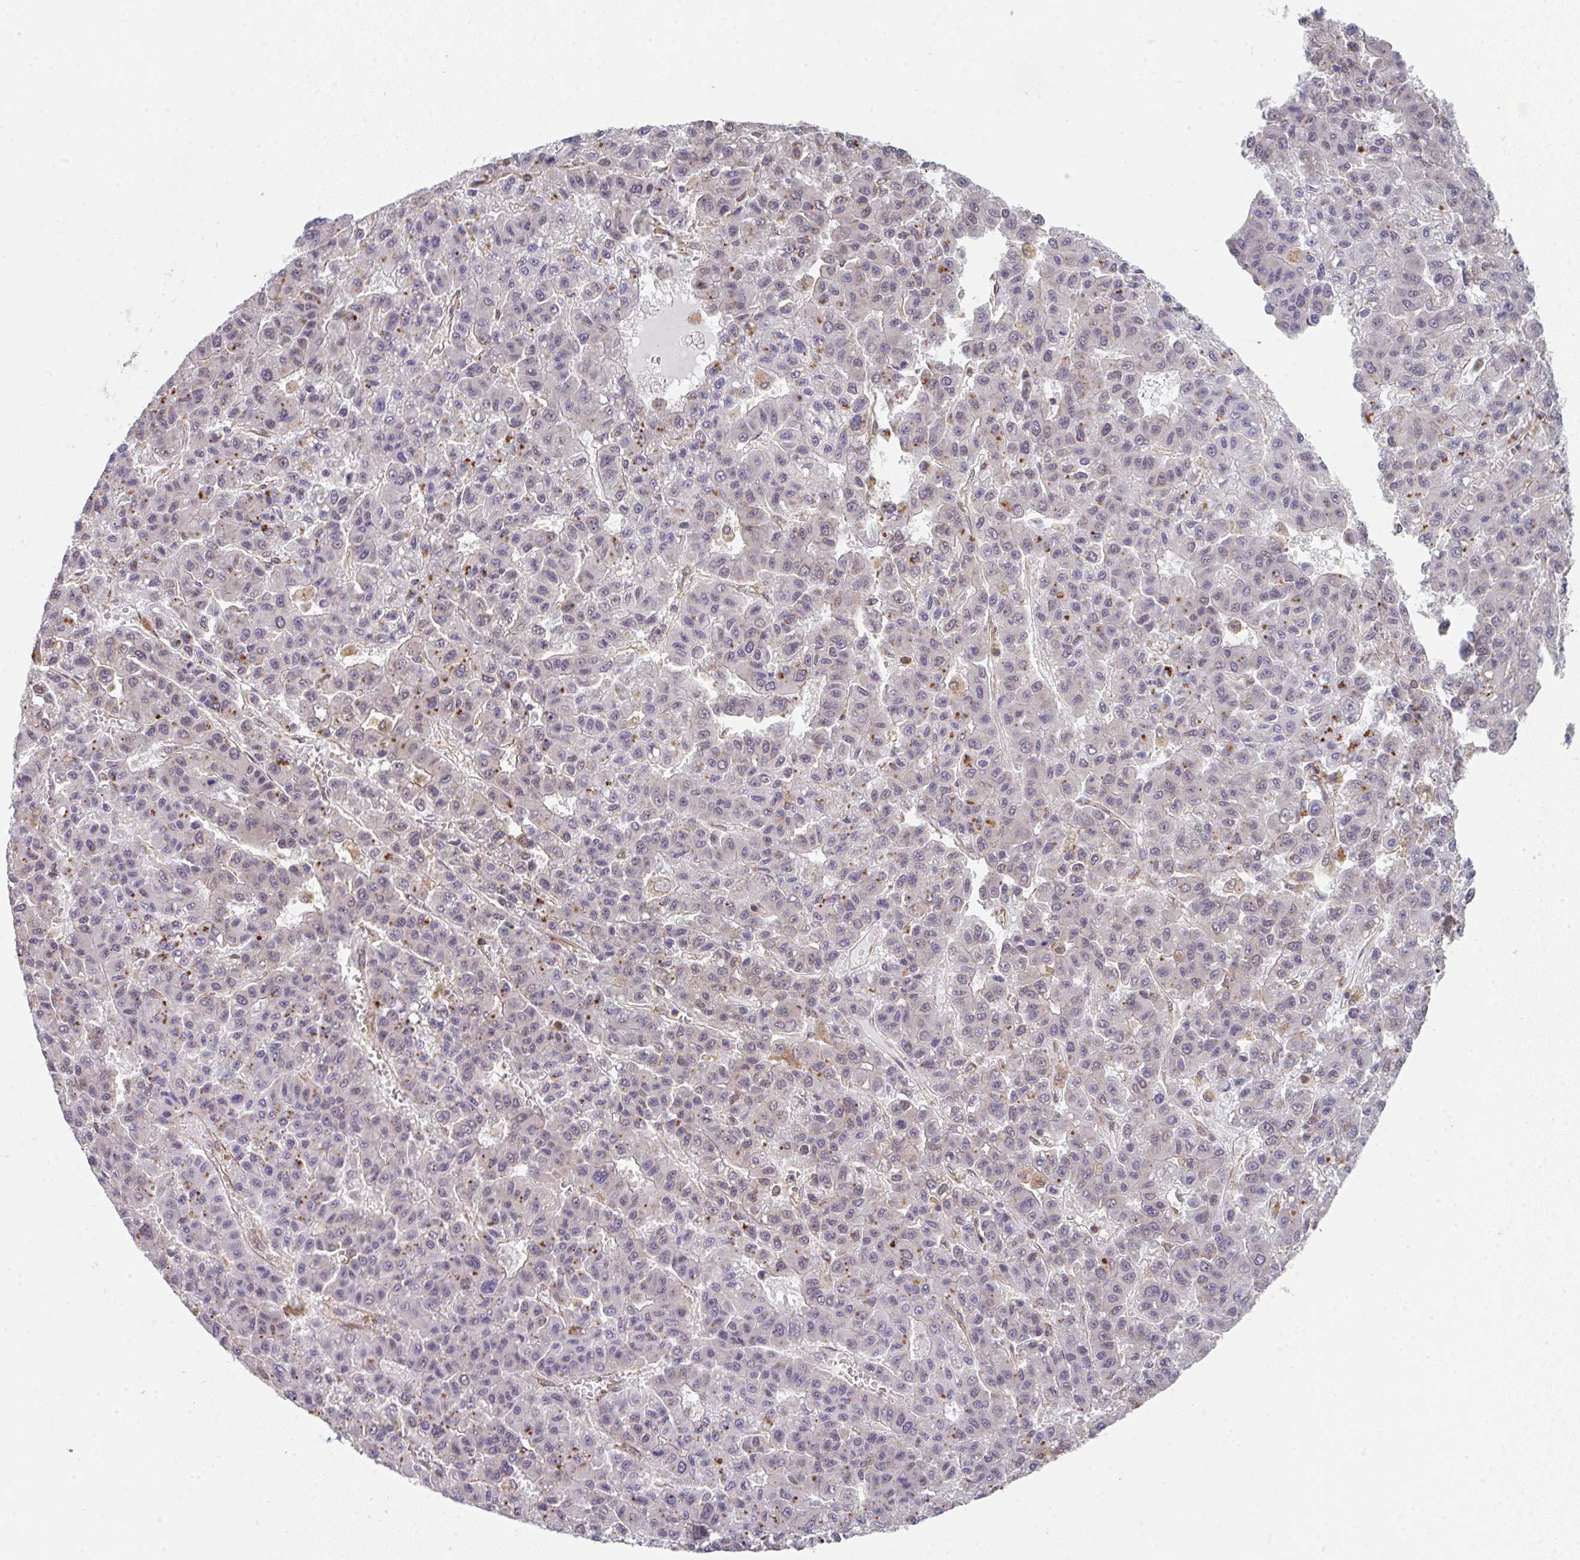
{"staining": {"intensity": "negative", "quantity": "none", "location": "none"}, "tissue": "liver cancer", "cell_type": "Tumor cells", "image_type": "cancer", "snomed": [{"axis": "morphology", "description": "Carcinoma, Hepatocellular, NOS"}, {"axis": "topography", "description": "Liver"}], "caption": "Tumor cells show no significant protein expression in liver cancer (hepatocellular carcinoma). (DAB (3,3'-diaminobenzidine) IHC visualized using brightfield microscopy, high magnification).", "gene": "TMEM229A", "patient": {"sex": "male", "age": 70}}